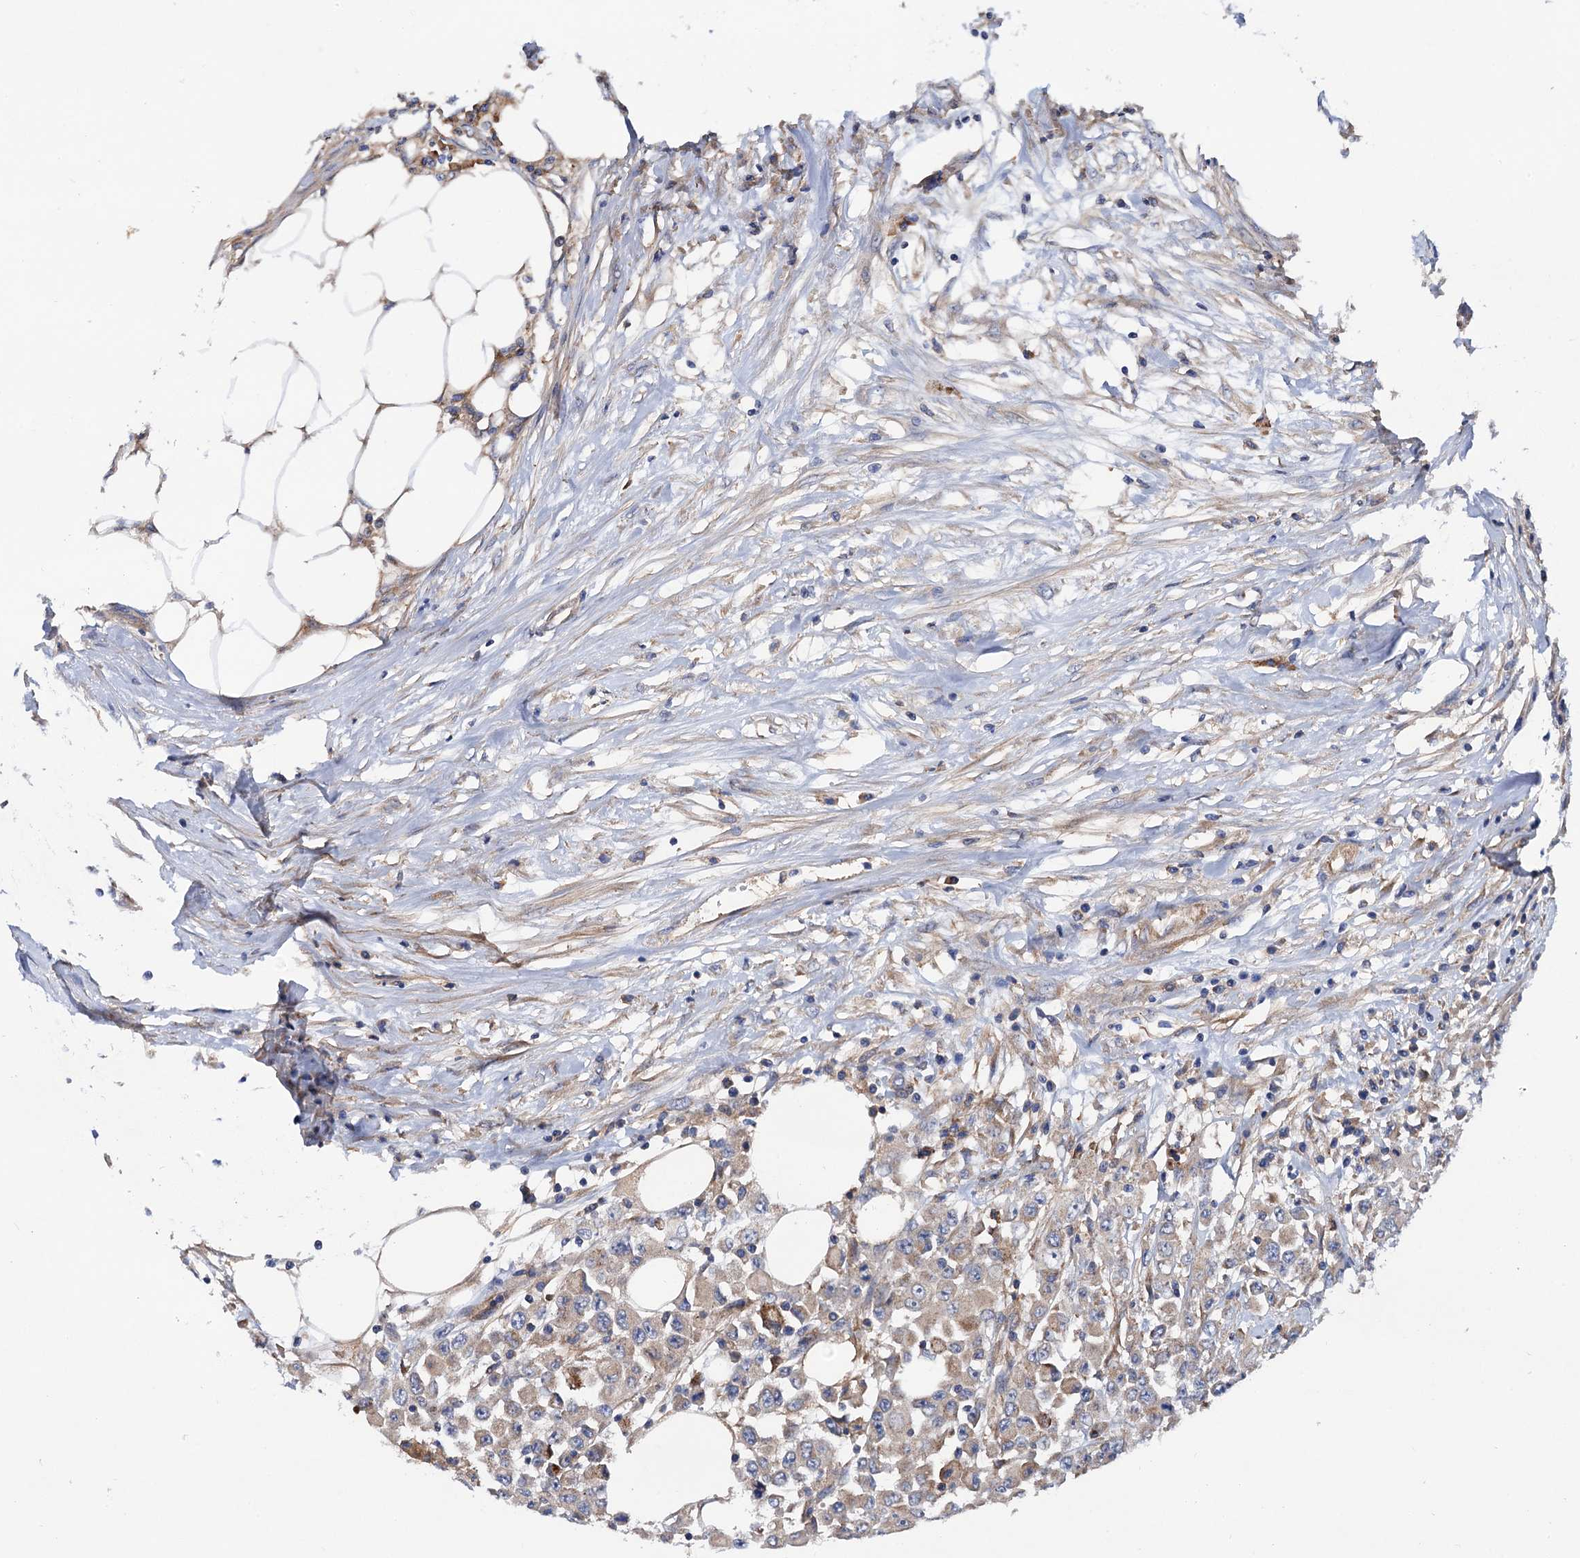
{"staining": {"intensity": "weak", "quantity": "<25%", "location": "cytoplasmic/membranous"}, "tissue": "colorectal cancer", "cell_type": "Tumor cells", "image_type": "cancer", "snomed": [{"axis": "morphology", "description": "Adenocarcinoma, NOS"}, {"axis": "topography", "description": "Colon"}], "caption": "Photomicrograph shows no protein staining in tumor cells of colorectal cancer (adenocarcinoma) tissue.", "gene": "MRPL48", "patient": {"sex": "male", "age": 51}}